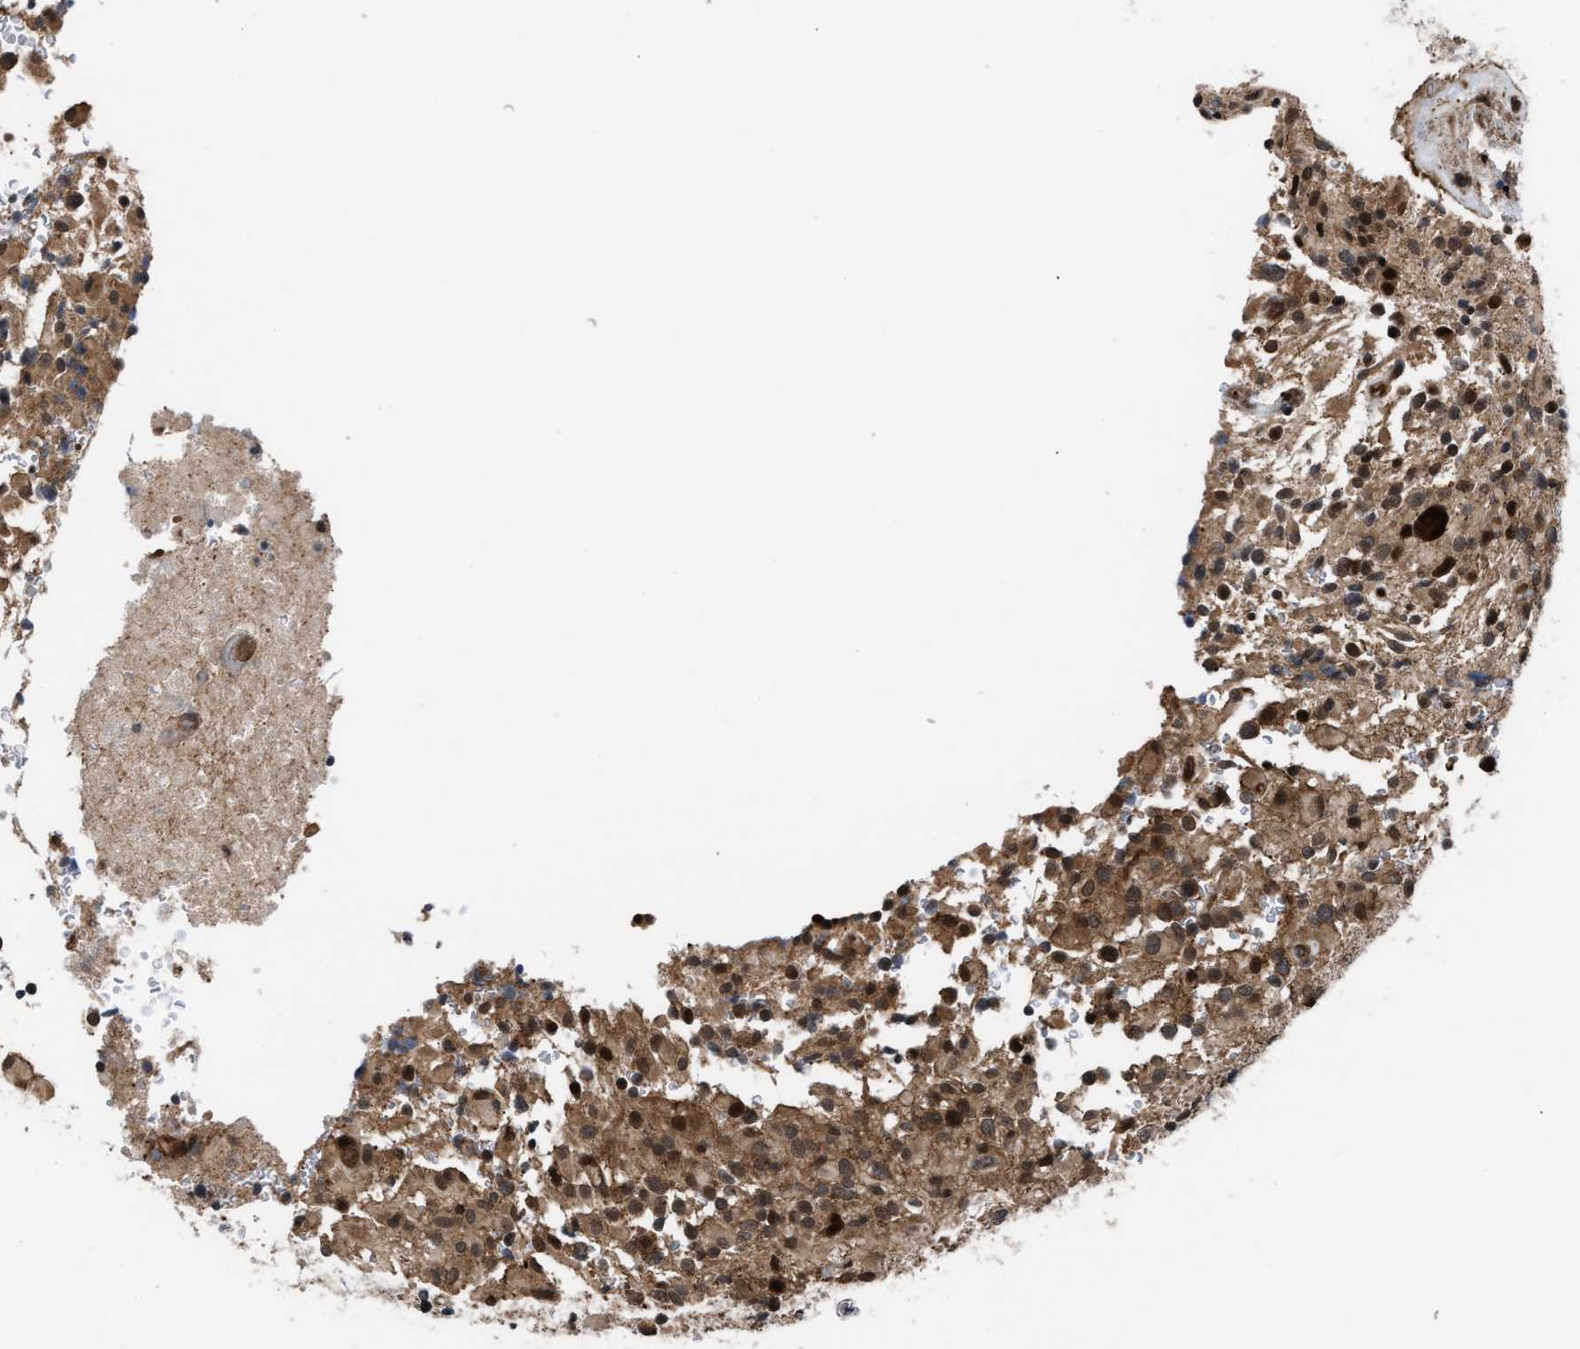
{"staining": {"intensity": "moderate", "quantity": ">75%", "location": "cytoplasmic/membranous,nuclear"}, "tissue": "glioma", "cell_type": "Tumor cells", "image_type": "cancer", "snomed": [{"axis": "morphology", "description": "Glioma, malignant, High grade"}, {"axis": "topography", "description": "Brain"}], "caption": "A micrograph showing moderate cytoplasmic/membranous and nuclear staining in approximately >75% of tumor cells in high-grade glioma (malignant), as visualized by brown immunohistochemical staining.", "gene": "STAU2", "patient": {"sex": "male", "age": 71}}